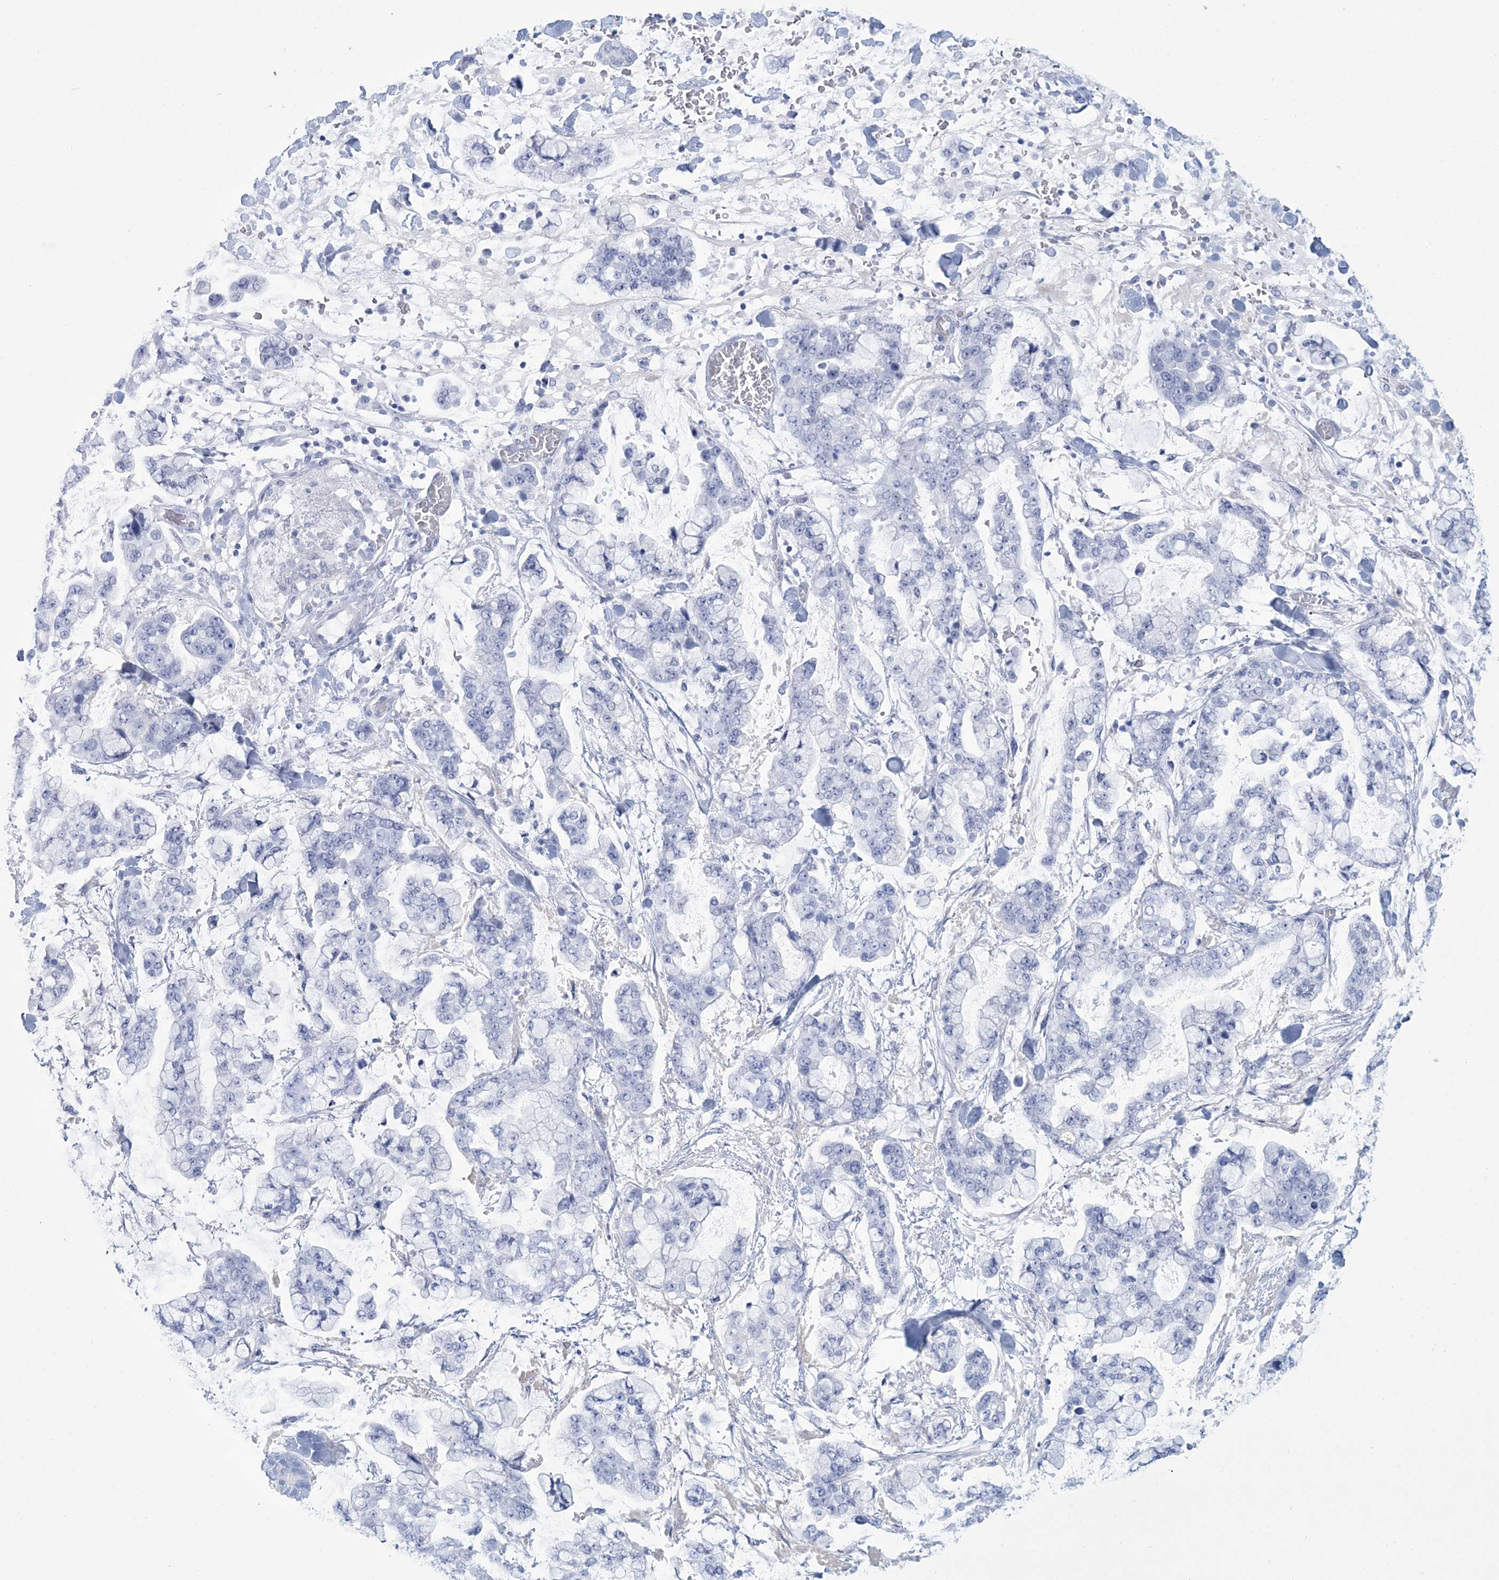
{"staining": {"intensity": "negative", "quantity": "none", "location": "none"}, "tissue": "stomach cancer", "cell_type": "Tumor cells", "image_type": "cancer", "snomed": [{"axis": "morphology", "description": "Normal tissue, NOS"}, {"axis": "morphology", "description": "Adenocarcinoma, NOS"}, {"axis": "topography", "description": "Stomach, upper"}, {"axis": "topography", "description": "Stomach"}], "caption": "Tumor cells are negative for brown protein staining in stomach cancer (adenocarcinoma).", "gene": "DPCD", "patient": {"sex": "male", "age": 76}}